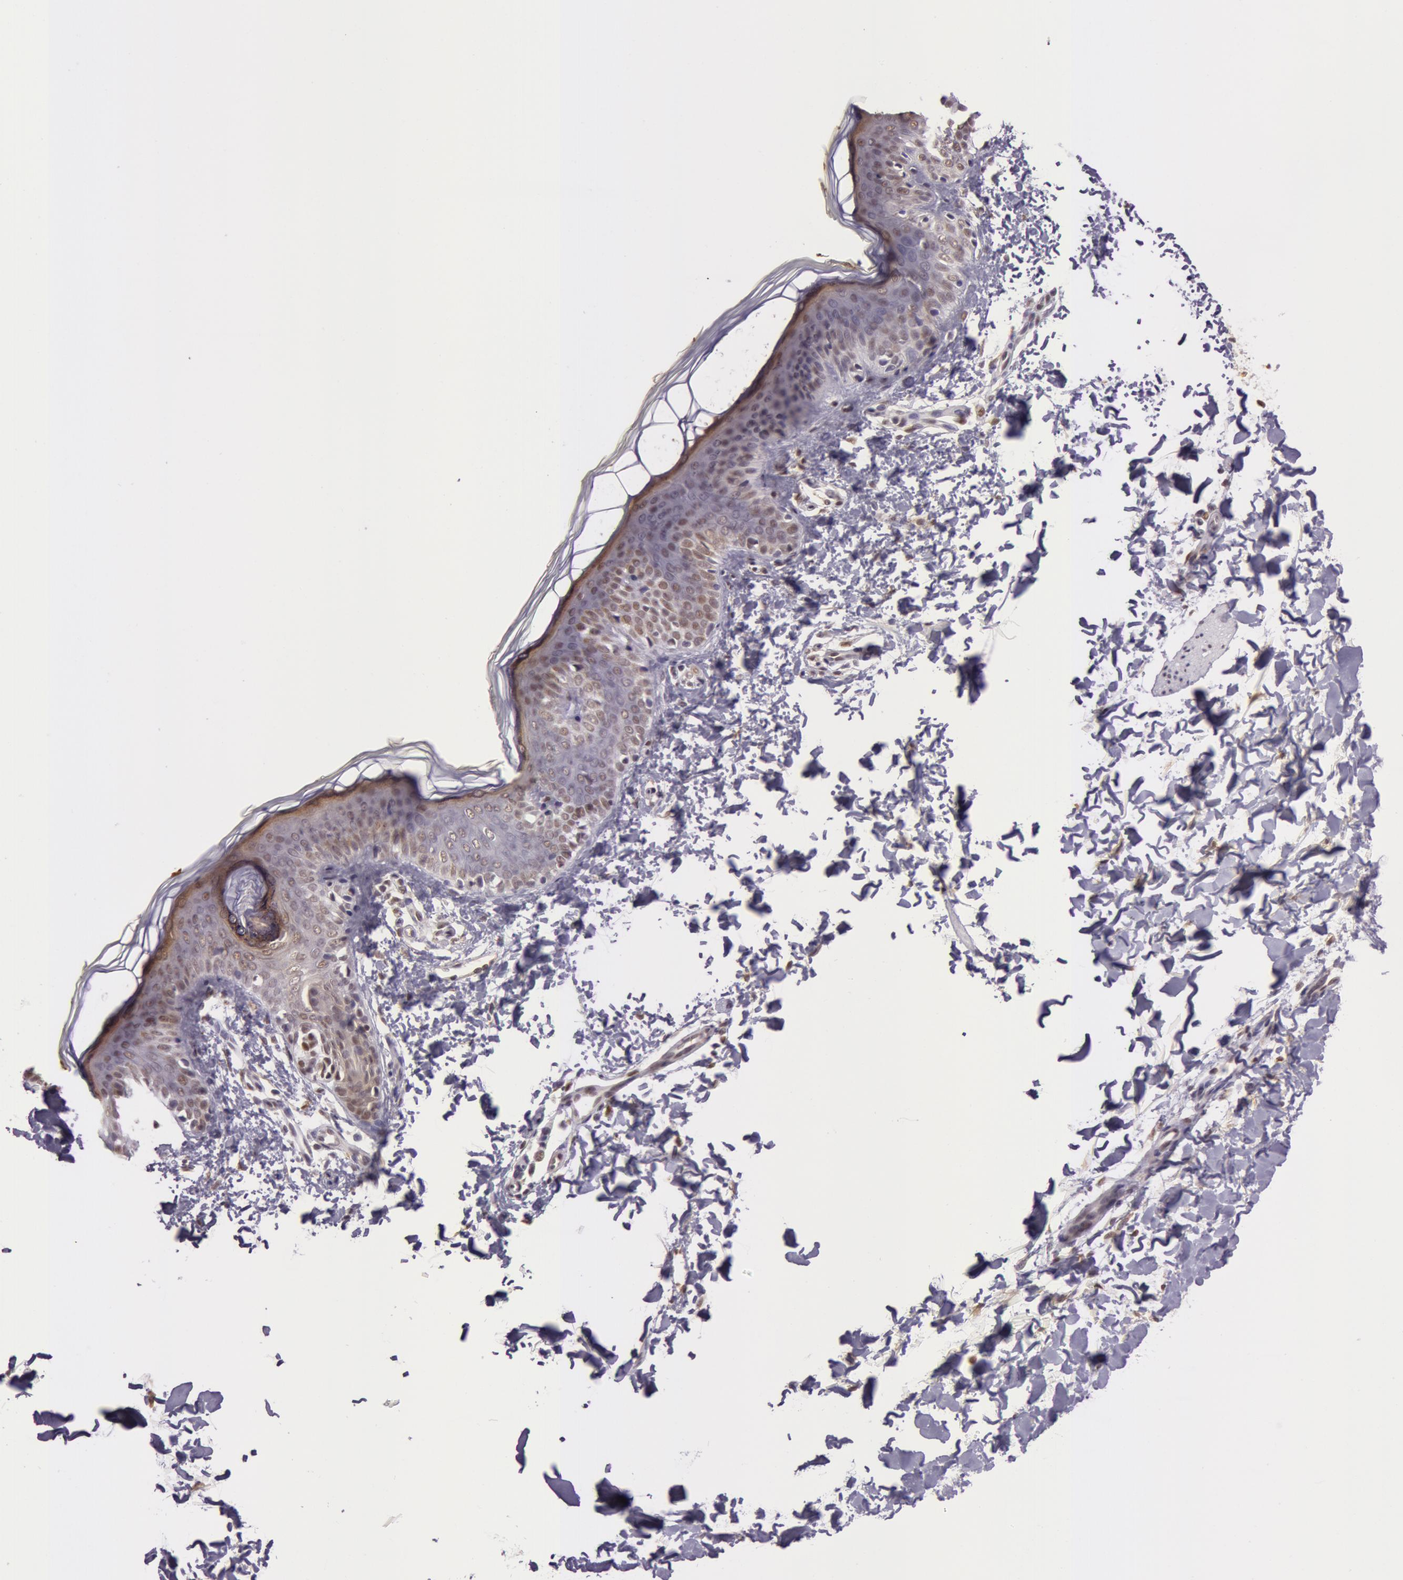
{"staining": {"intensity": "negative", "quantity": "none", "location": "none"}, "tissue": "skin", "cell_type": "Fibroblasts", "image_type": "normal", "snomed": [{"axis": "morphology", "description": "Normal tissue, NOS"}, {"axis": "topography", "description": "Skin"}], "caption": "There is no significant staining in fibroblasts of skin. (DAB (3,3'-diaminobenzidine) immunohistochemistry with hematoxylin counter stain).", "gene": "NBN", "patient": {"sex": "female", "age": 4}}